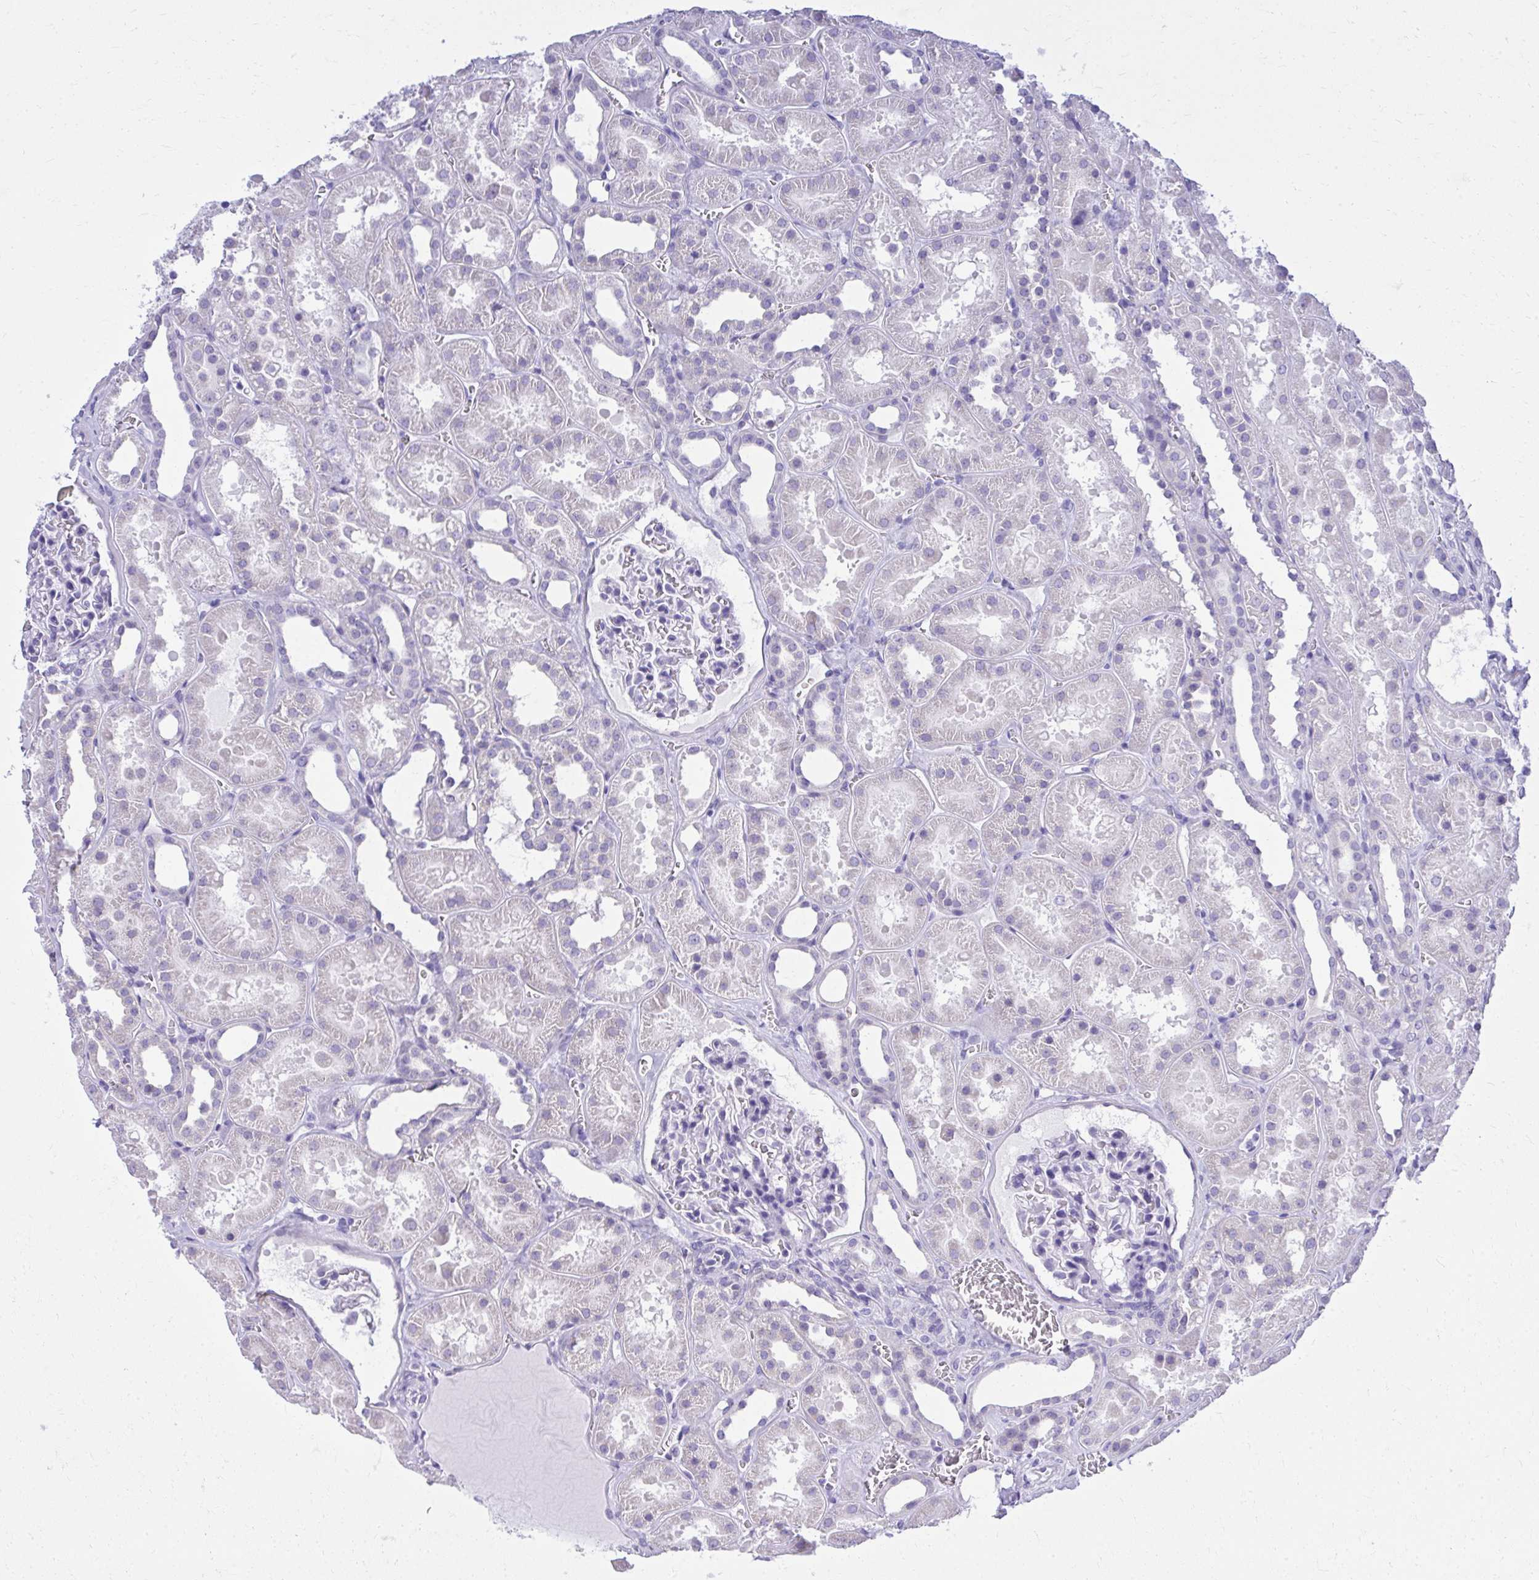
{"staining": {"intensity": "negative", "quantity": "none", "location": "none"}, "tissue": "kidney", "cell_type": "Cells in glomeruli", "image_type": "normal", "snomed": [{"axis": "morphology", "description": "Normal tissue, NOS"}, {"axis": "topography", "description": "Kidney"}], "caption": "High magnification brightfield microscopy of benign kidney stained with DAB (brown) and counterstained with hematoxylin (blue): cells in glomeruli show no significant positivity. (IHC, brightfield microscopy, high magnification).", "gene": "PSD", "patient": {"sex": "female", "age": 41}}